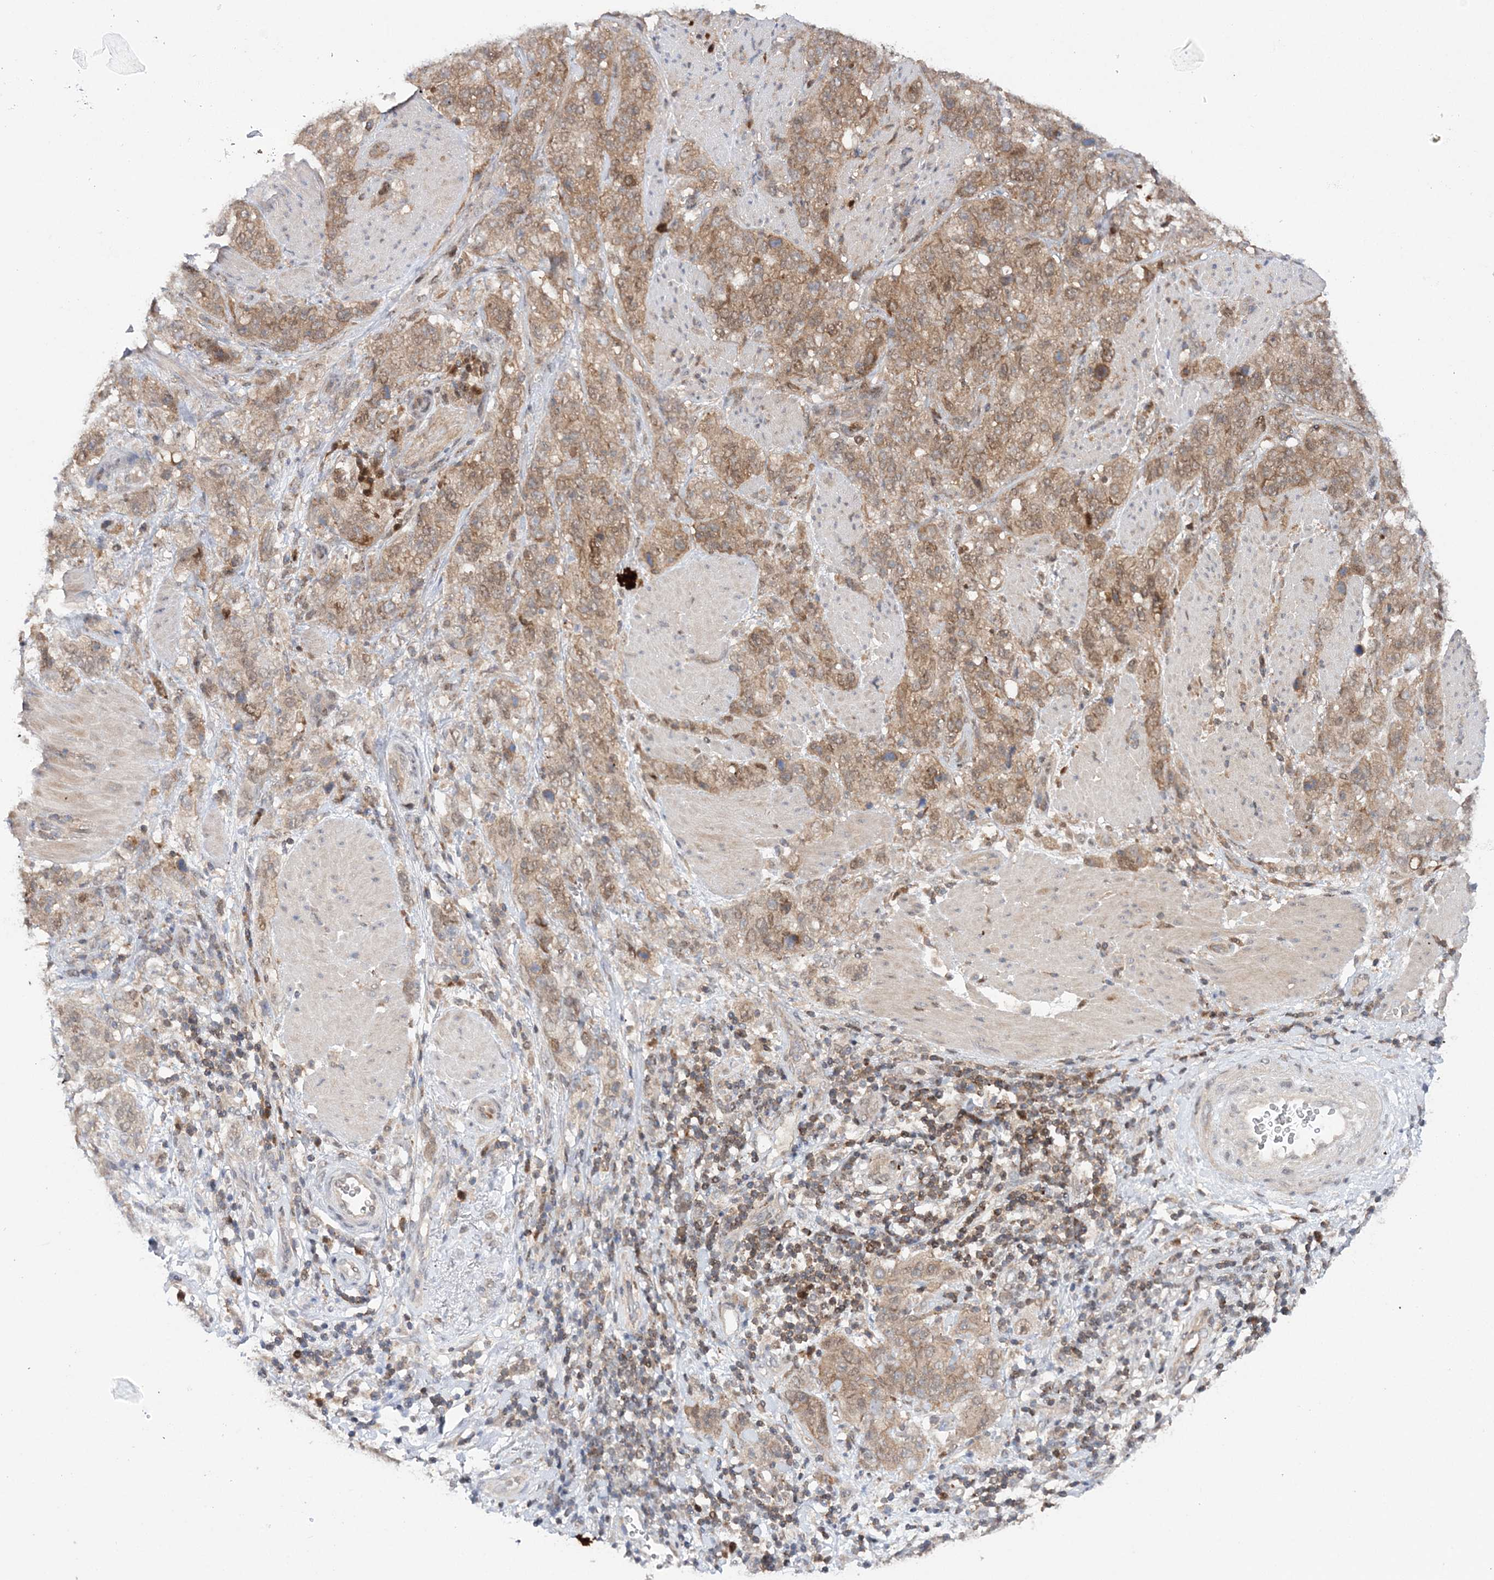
{"staining": {"intensity": "weak", "quantity": ">75%", "location": "cytoplasmic/membranous"}, "tissue": "stomach cancer", "cell_type": "Tumor cells", "image_type": "cancer", "snomed": [{"axis": "morphology", "description": "Adenocarcinoma, NOS"}, {"axis": "topography", "description": "Stomach"}], "caption": "Immunohistochemical staining of human stomach cancer demonstrates weak cytoplasmic/membranous protein positivity in approximately >75% of tumor cells.", "gene": "NIF3L1", "patient": {"sex": "male", "age": 48}}